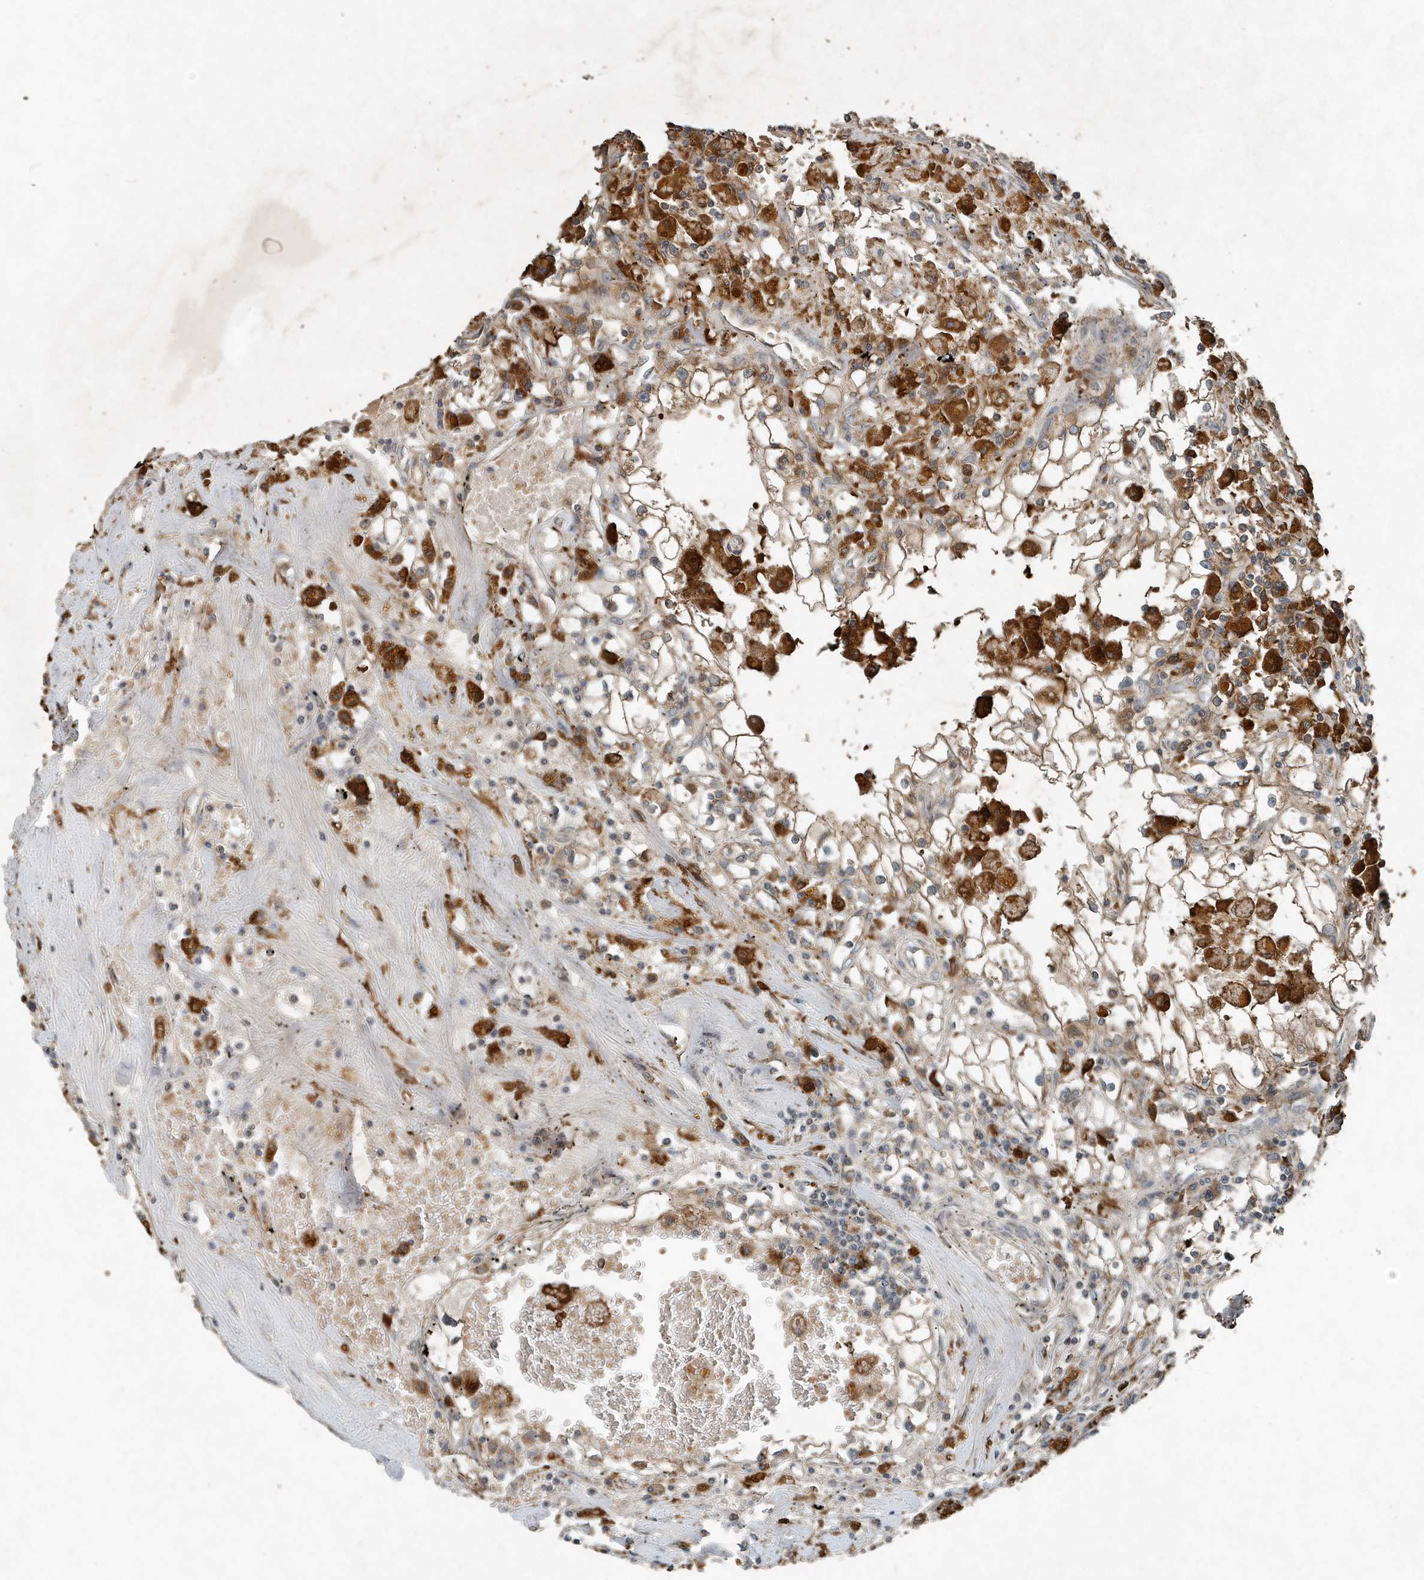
{"staining": {"intensity": "weak", "quantity": ">75%", "location": "cytoplasmic/membranous"}, "tissue": "renal cancer", "cell_type": "Tumor cells", "image_type": "cancer", "snomed": [{"axis": "morphology", "description": "Adenocarcinoma, NOS"}, {"axis": "topography", "description": "Kidney"}], "caption": "Weak cytoplasmic/membranous protein staining is appreciated in approximately >75% of tumor cells in renal cancer.", "gene": "SCFD2", "patient": {"sex": "male", "age": 56}}